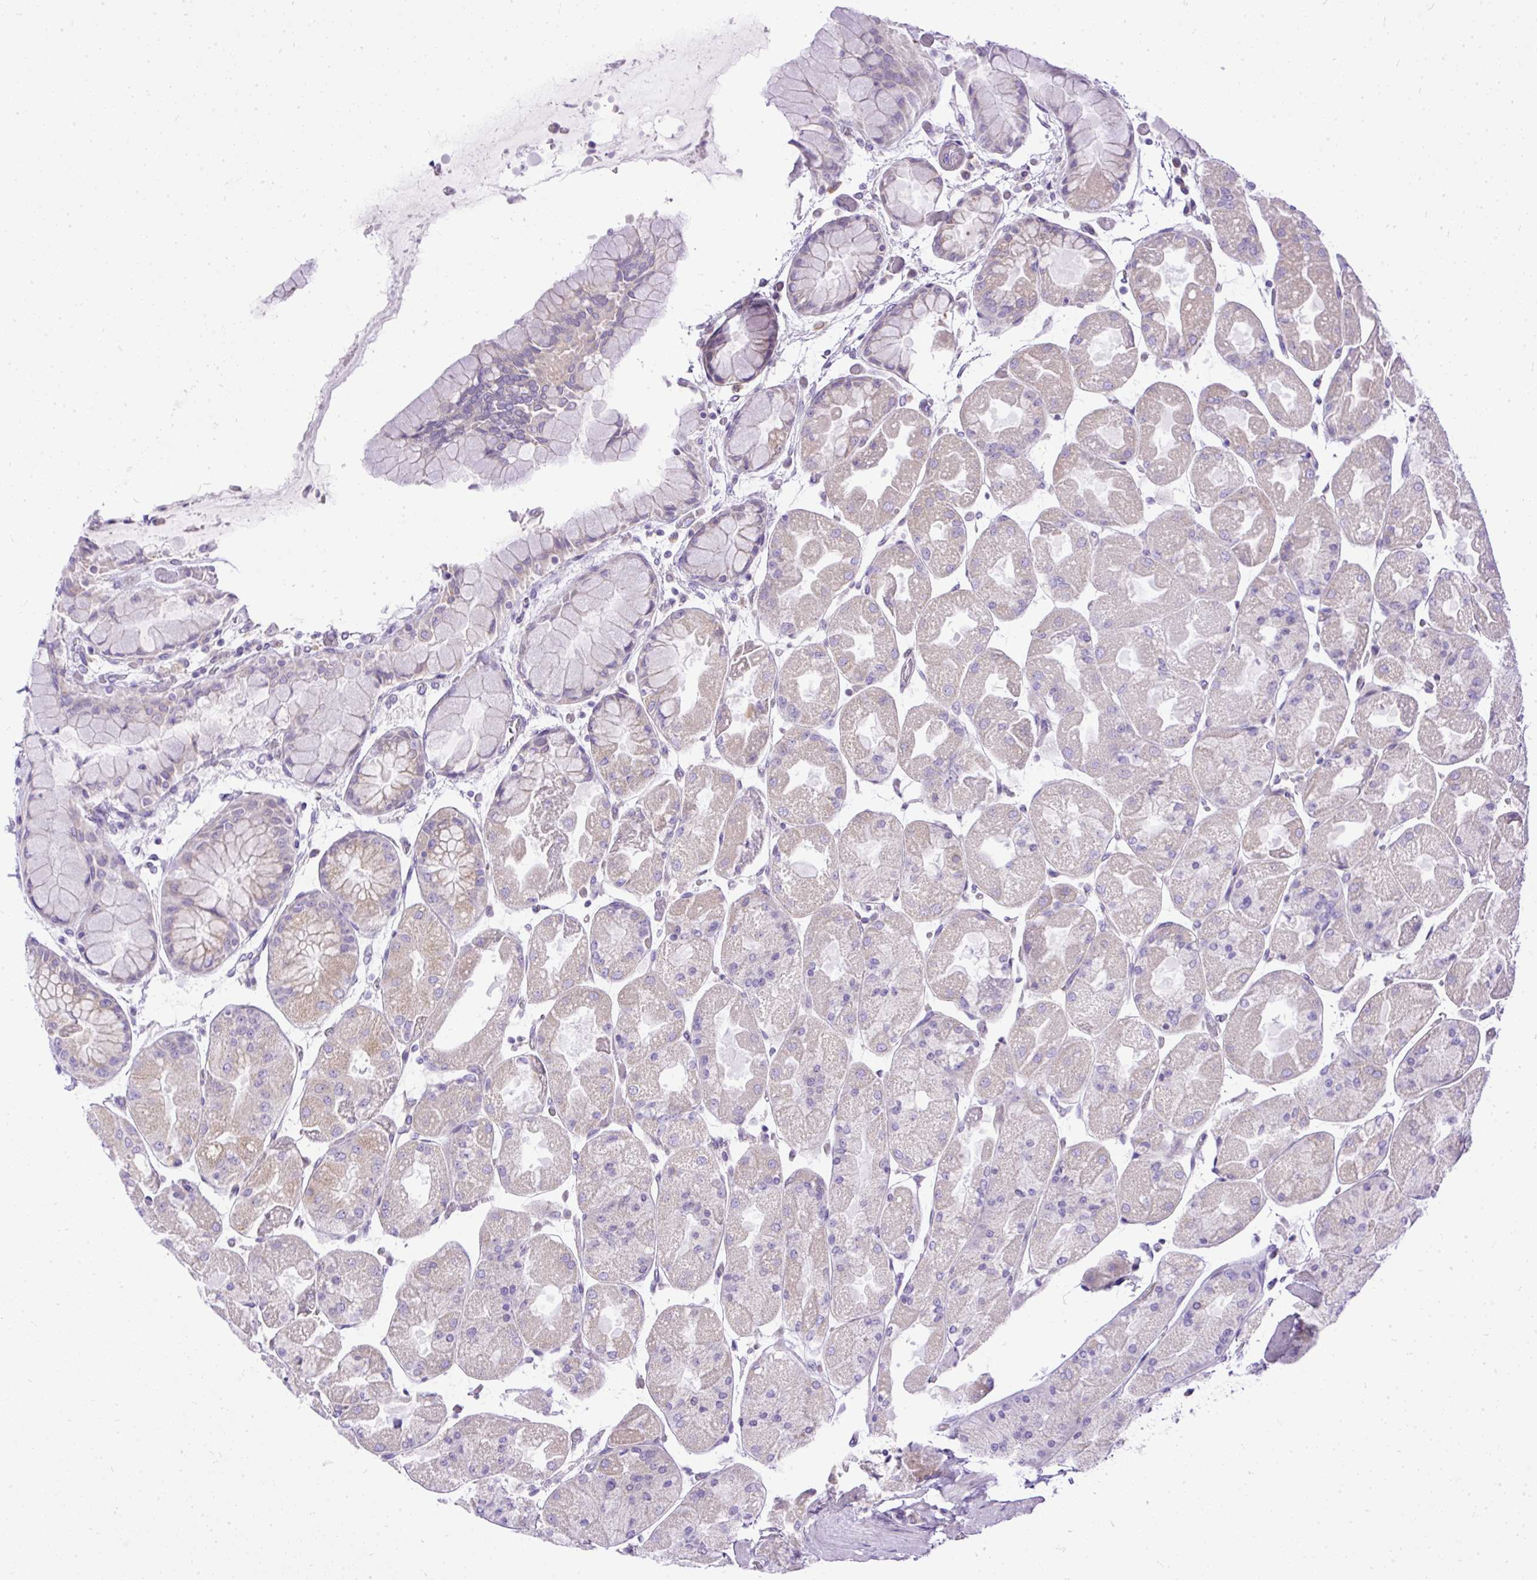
{"staining": {"intensity": "weak", "quantity": "<25%", "location": "cytoplasmic/membranous"}, "tissue": "stomach", "cell_type": "Glandular cells", "image_type": "normal", "snomed": [{"axis": "morphology", "description": "Normal tissue, NOS"}, {"axis": "topography", "description": "Stomach"}], "caption": "Immunohistochemistry (IHC) of unremarkable human stomach displays no expression in glandular cells. (DAB (3,3'-diaminobenzidine) immunohistochemistry (IHC) with hematoxylin counter stain).", "gene": "AMFR", "patient": {"sex": "female", "age": 61}}